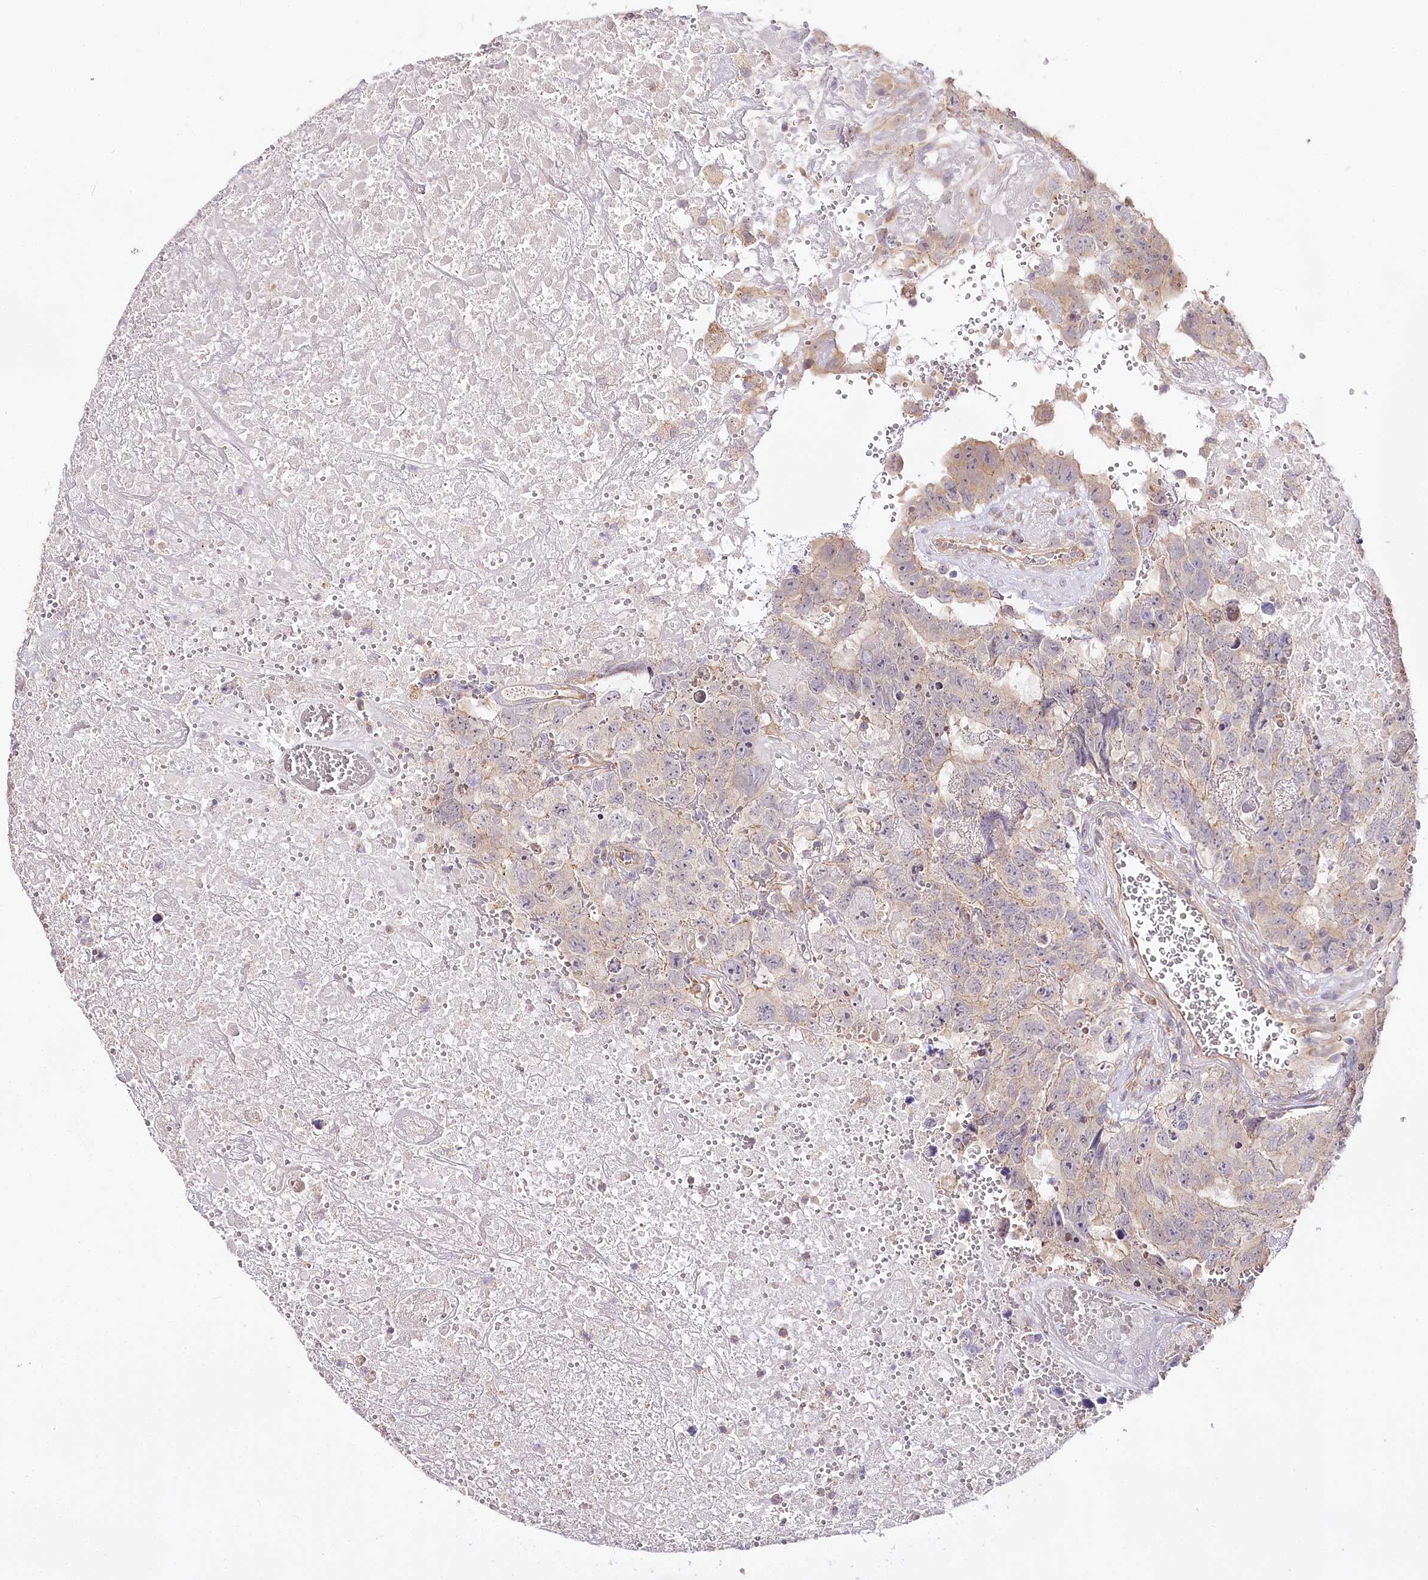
{"staining": {"intensity": "negative", "quantity": "none", "location": "none"}, "tissue": "testis cancer", "cell_type": "Tumor cells", "image_type": "cancer", "snomed": [{"axis": "morphology", "description": "Carcinoma, Embryonal, NOS"}, {"axis": "topography", "description": "Testis"}], "caption": "A photomicrograph of testis cancer (embryonal carcinoma) stained for a protein demonstrates no brown staining in tumor cells.", "gene": "ZNF226", "patient": {"sex": "male", "age": 45}}